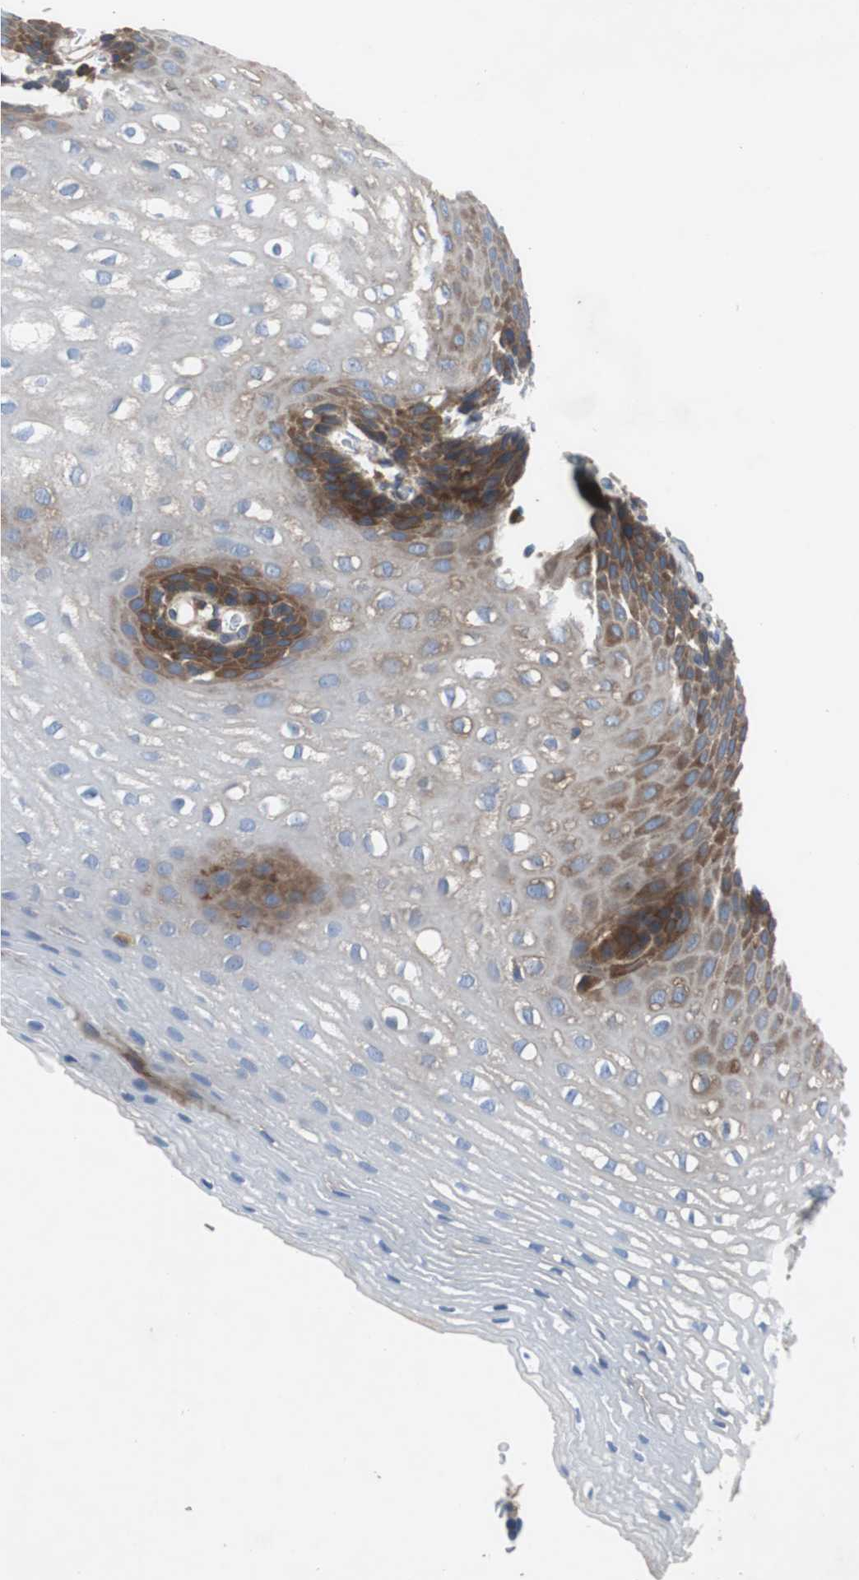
{"staining": {"intensity": "moderate", "quantity": "<25%", "location": "cytoplasmic/membranous"}, "tissue": "esophagus", "cell_type": "Squamous epithelial cells", "image_type": "normal", "snomed": [{"axis": "morphology", "description": "Normal tissue, NOS"}, {"axis": "topography", "description": "Esophagus"}], "caption": "Immunohistochemical staining of unremarkable human esophagus exhibits low levels of moderate cytoplasmic/membranous staining in about <25% of squamous epithelial cells.", "gene": "GYS1", "patient": {"sex": "male", "age": 48}}